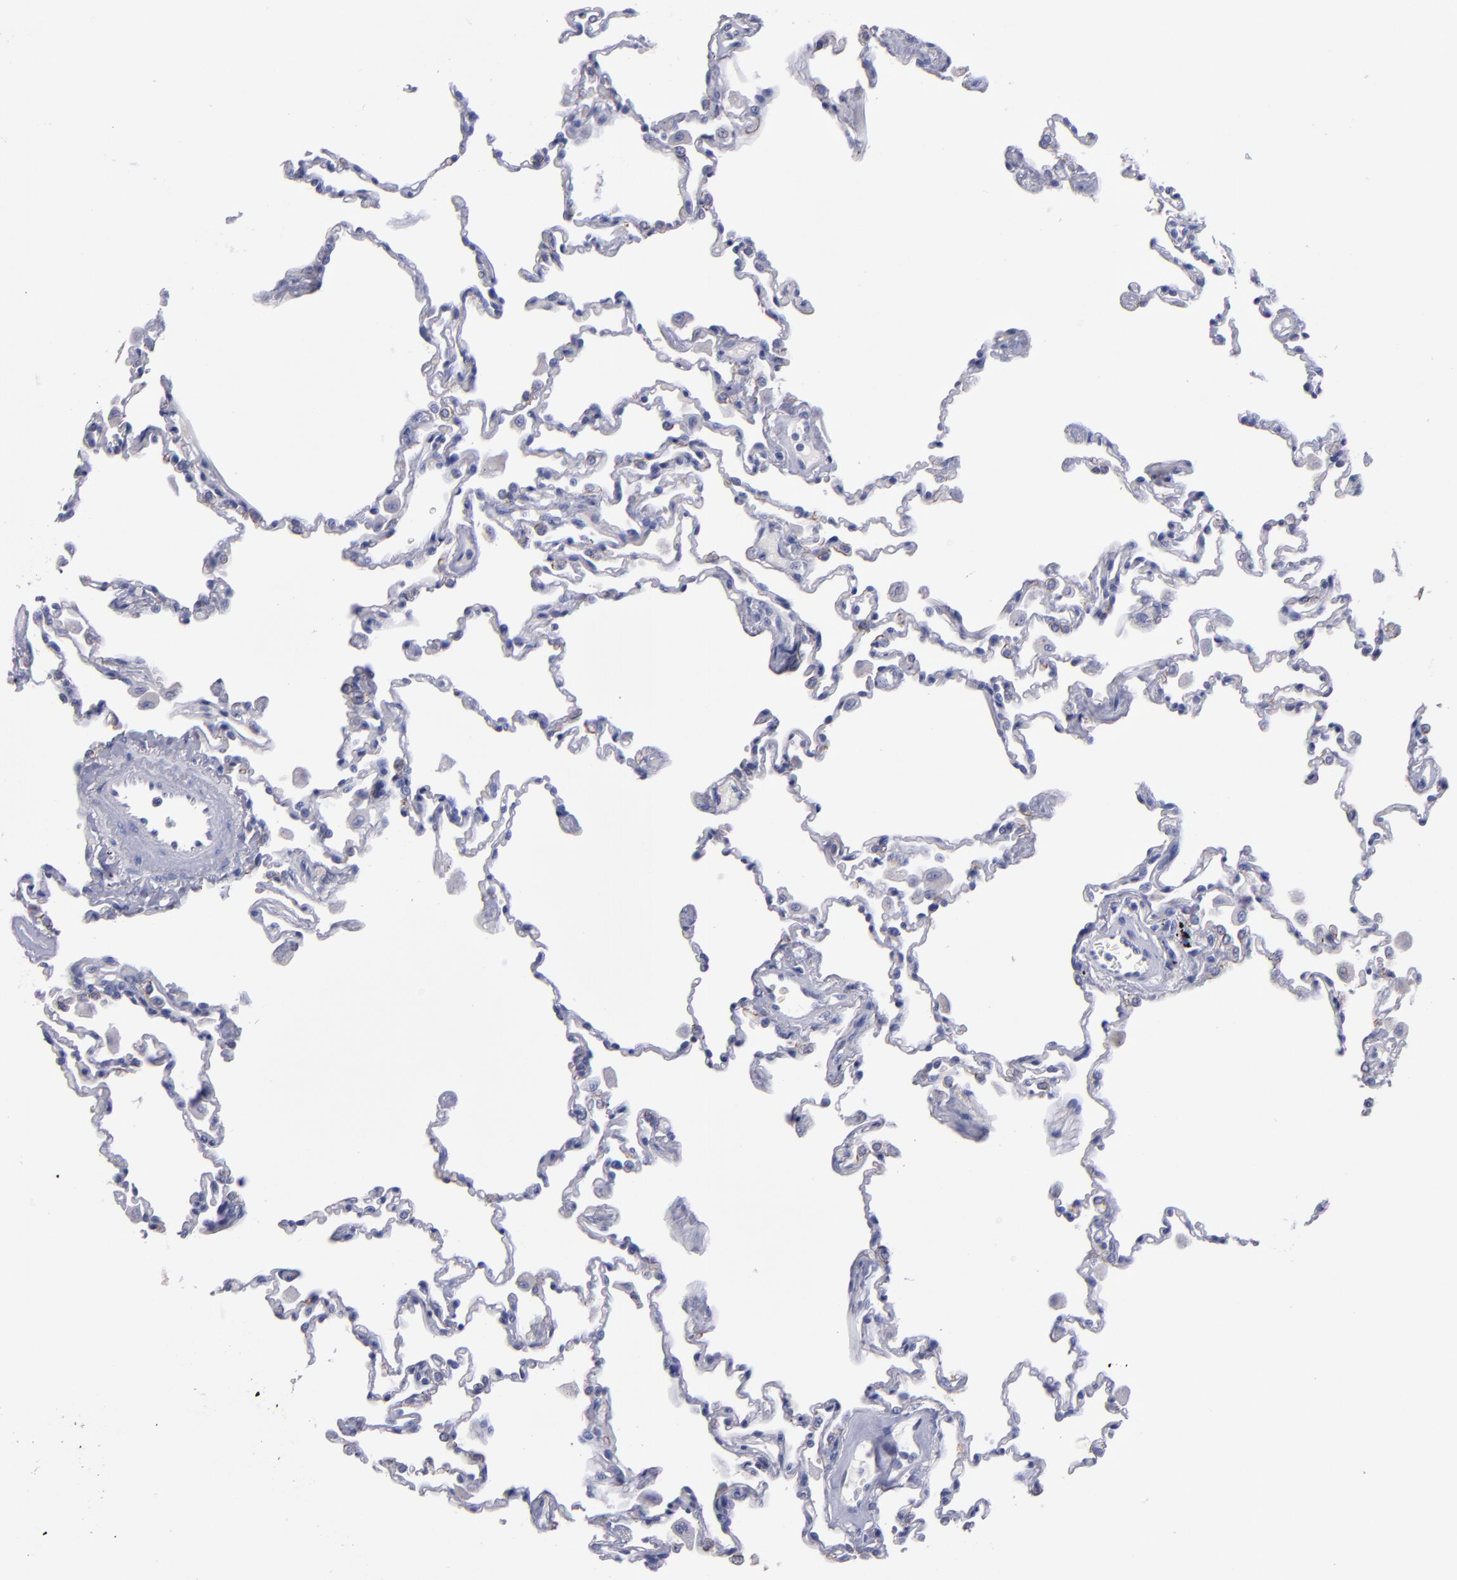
{"staining": {"intensity": "negative", "quantity": "none", "location": "none"}, "tissue": "lung", "cell_type": "Alveolar cells", "image_type": "normal", "snomed": [{"axis": "morphology", "description": "Normal tissue, NOS"}, {"axis": "topography", "description": "Lung"}], "caption": "This micrograph is of normal lung stained with IHC to label a protein in brown with the nuclei are counter-stained blue. There is no expression in alveolar cells. The staining is performed using DAB (3,3'-diaminobenzidine) brown chromogen with nuclei counter-stained in using hematoxylin.", "gene": "CDH3", "patient": {"sex": "male", "age": 59}}